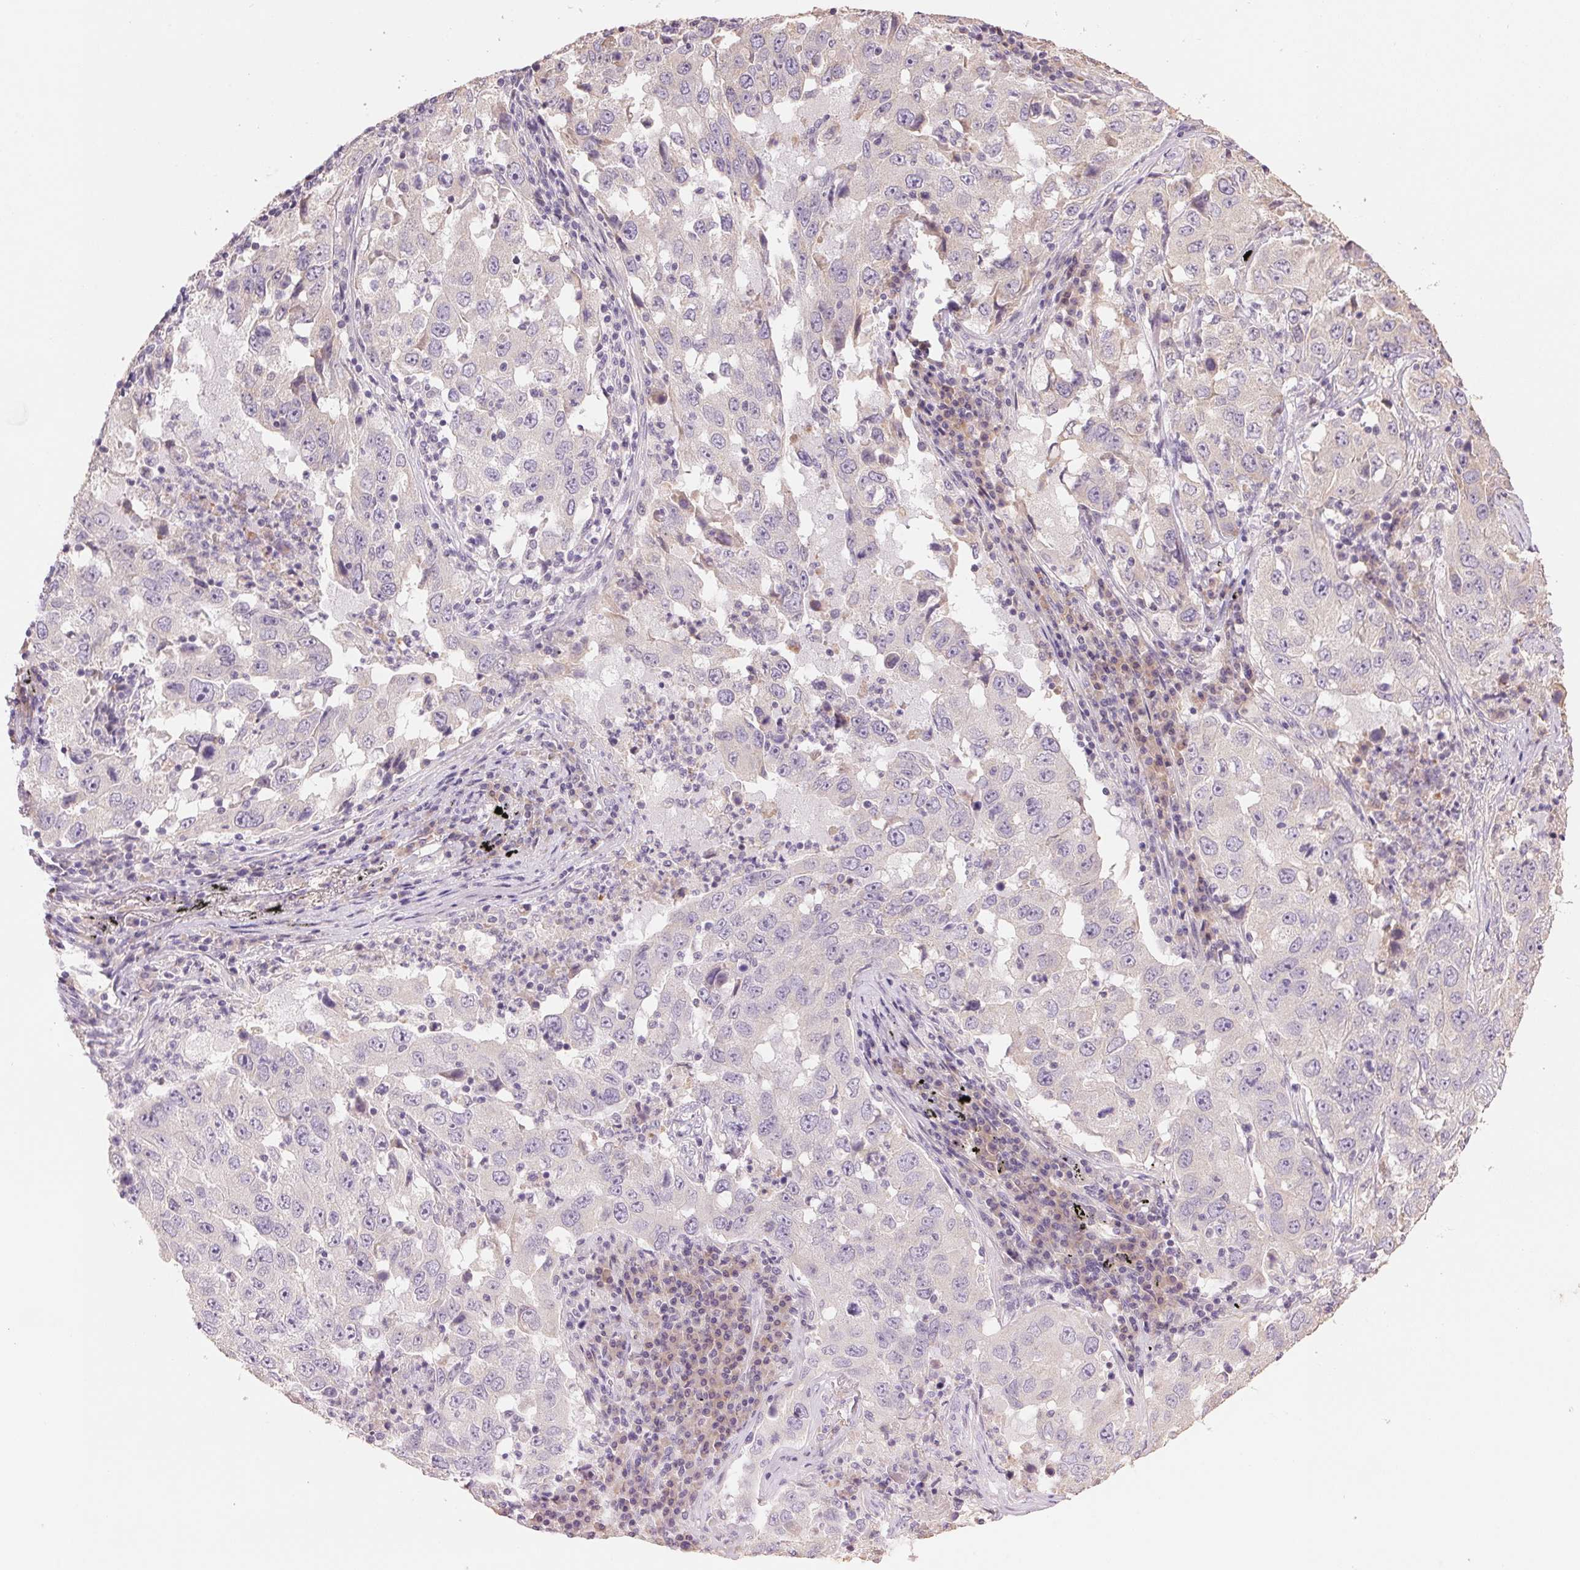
{"staining": {"intensity": "negative", "quantity": "none", "location": "none"}, "tissue": "lung cancer", "cell_type": "Tumor cells", "image_type": "cancer", "snomed": [{"axis": "morphology", "description": "Adenocarcinoma, NOS"}, {"axis": "topography", "description": "Lung"}], "caption": "This is an immunohistochemistry micrograph of lung cancer. There is no staining in tumor cells.", "gene": "LYZL6", "patient": {"sex": "male", "age": 73}}